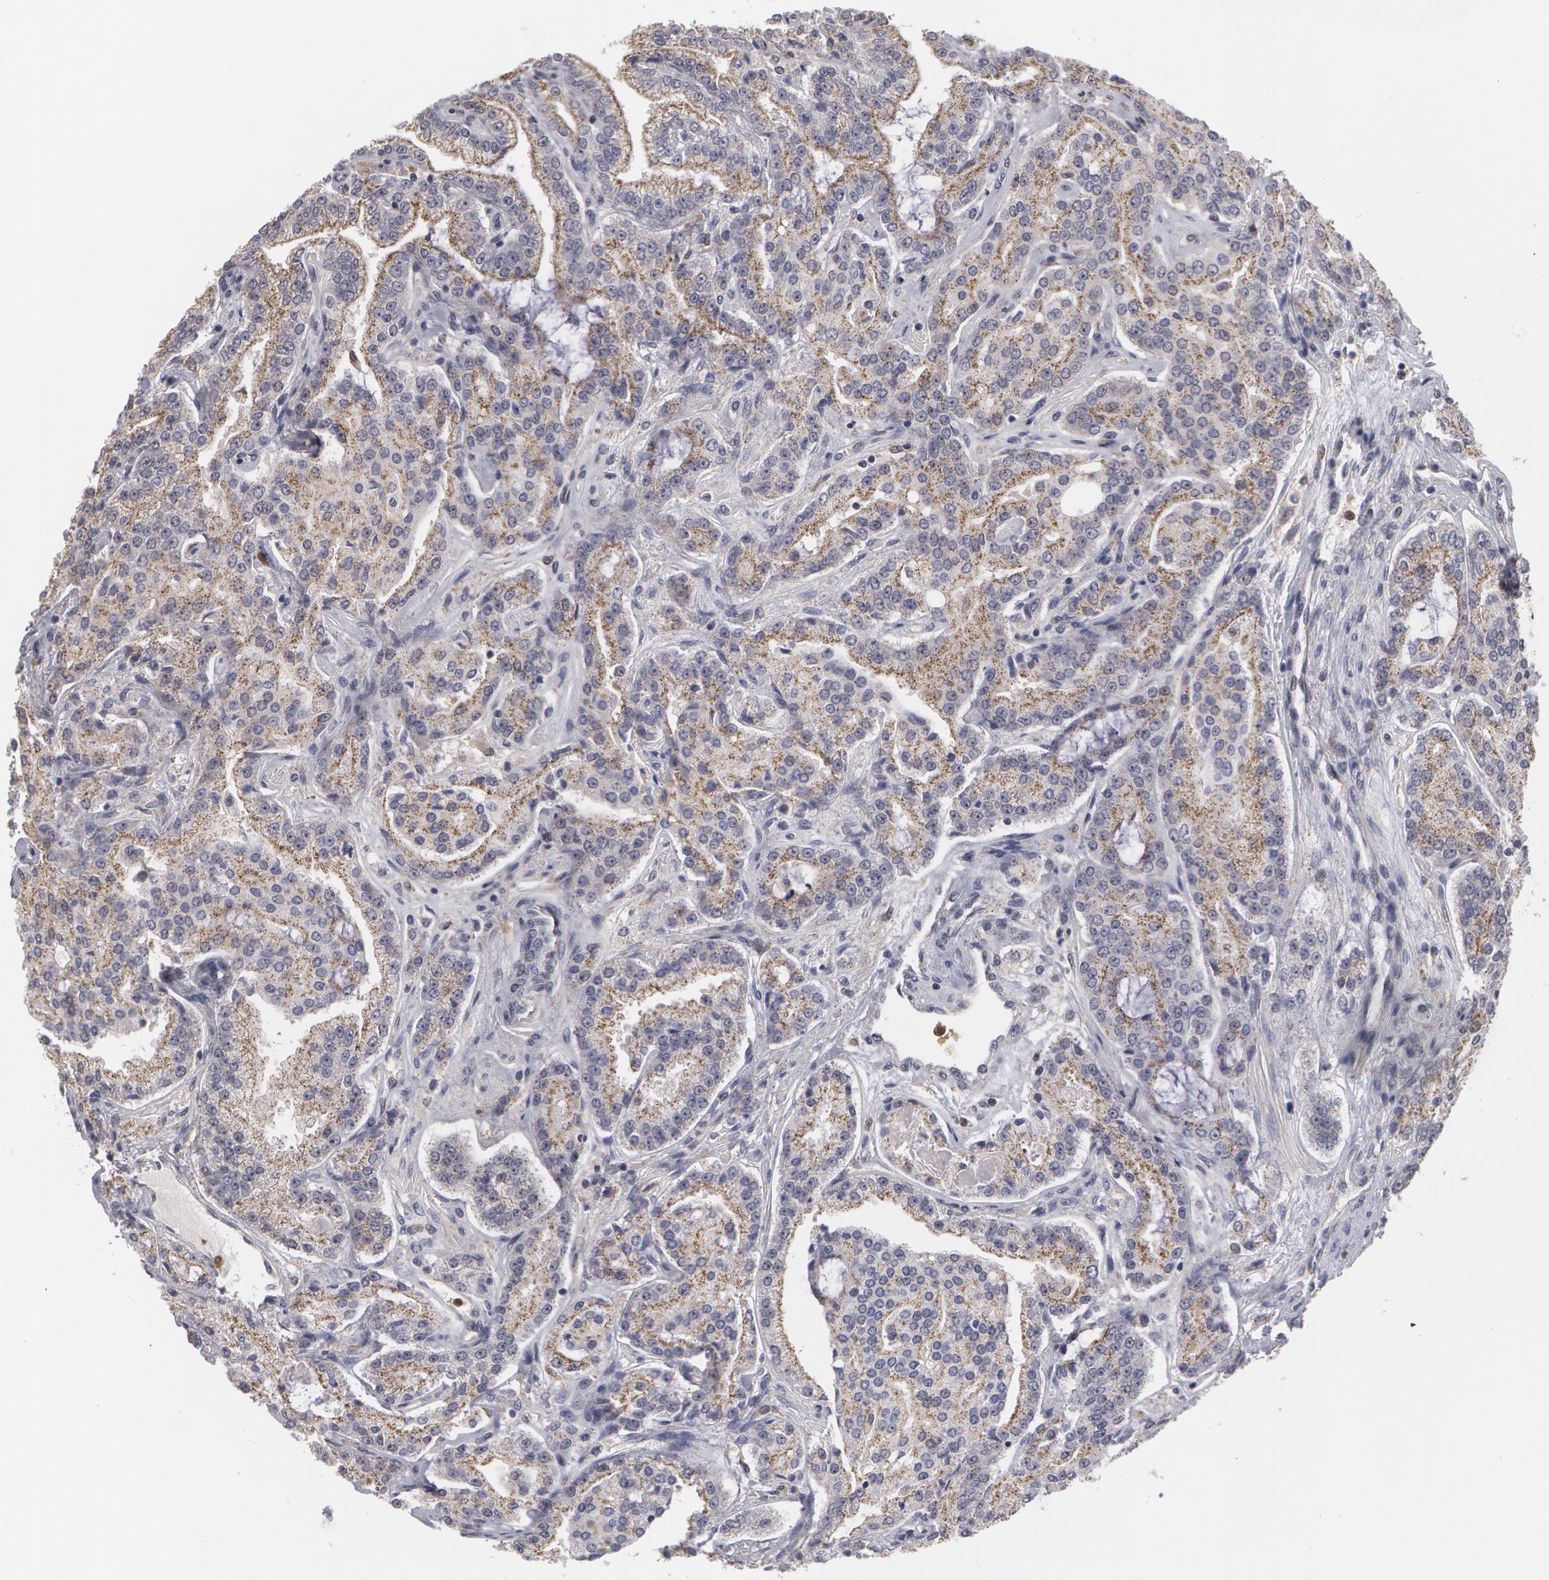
{"staining": {"intensity": "moderate", "quantity": ">75%", "location": "cytoplasmic/membranous"}, "tissue": "prostate cancer", "cell_type": "Tumor cells", "image_type": "cancer", "snomed": [{"axis": "morphology", "description": "Adenocarcinoma, Medium grade"}, {"axis": "topography", "description": "Prostate"}], "caption": "Immunohistochemistry (IHC) of prostate cancer (adenocarcinoma (medium-grade)) displays medium levels of moderate cytoplasmic/membranous expression in approximately >75% of tumor cells. The staining was performed using DAB (3,3'-diaminobenzidine), with brown indicating positive protein expression. Nuclei are stained blue with hematoxylin.", "gene": "CAT", "patient": {"sex": "male", "age": 72}}